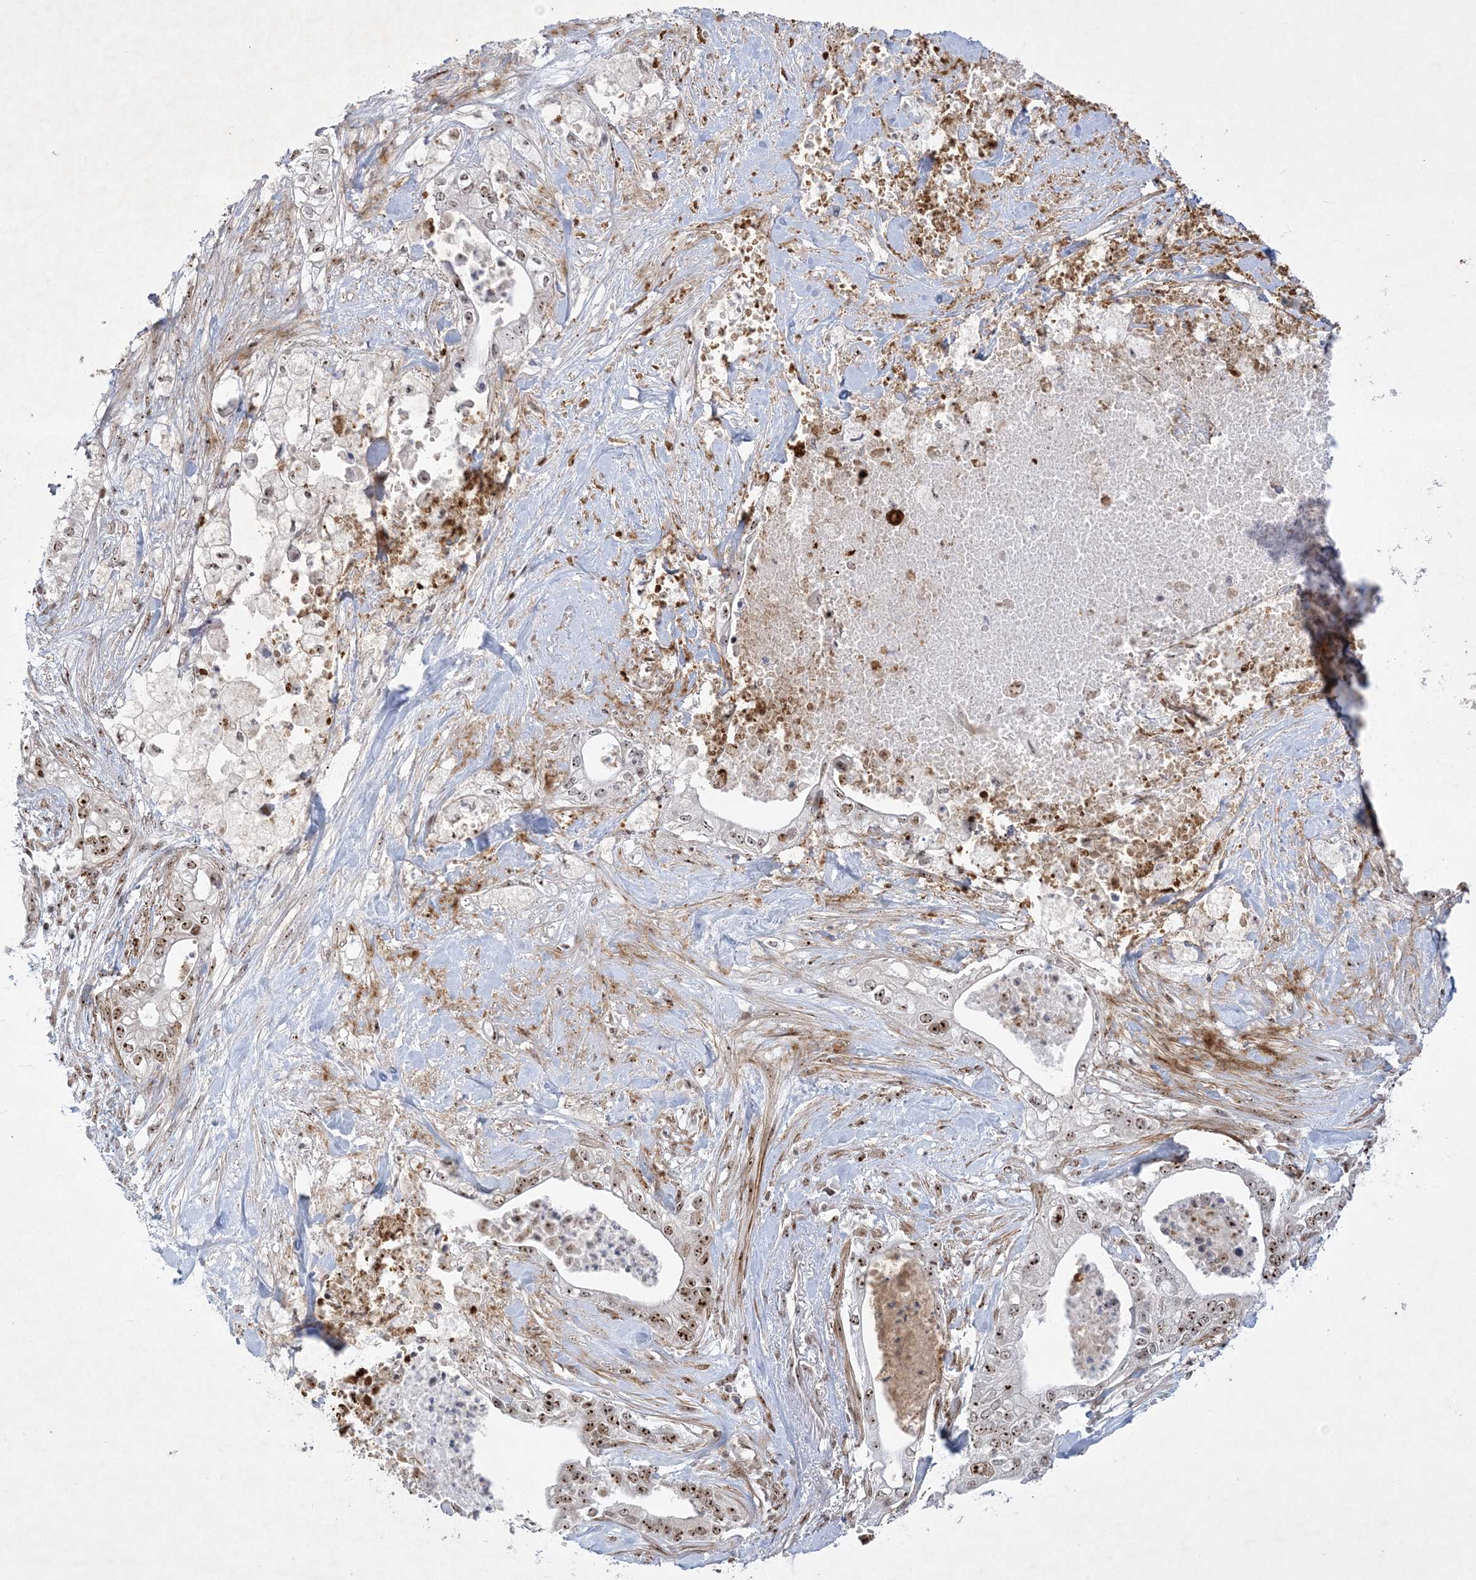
{"staining": {"intensity": "moderate", "quantity": ">75%", "location": "nuclear"}, "tissue": "pancreatic cancer", "cell_type": "Tumor cells", "image_type": "cancer", "snomed": [{"axis": "morphology", "description": "Adenocarcinoma, NOS"}, {"axis": "topography", "description": "Pancreas"}], "caption": "Moderate nuclear expression is appreciated in about >75% of tumor cells in pancreatic cancer (adenocarcinoma).", "gene": "NPM3", "patient": {"sex": "female", "age": 78}}